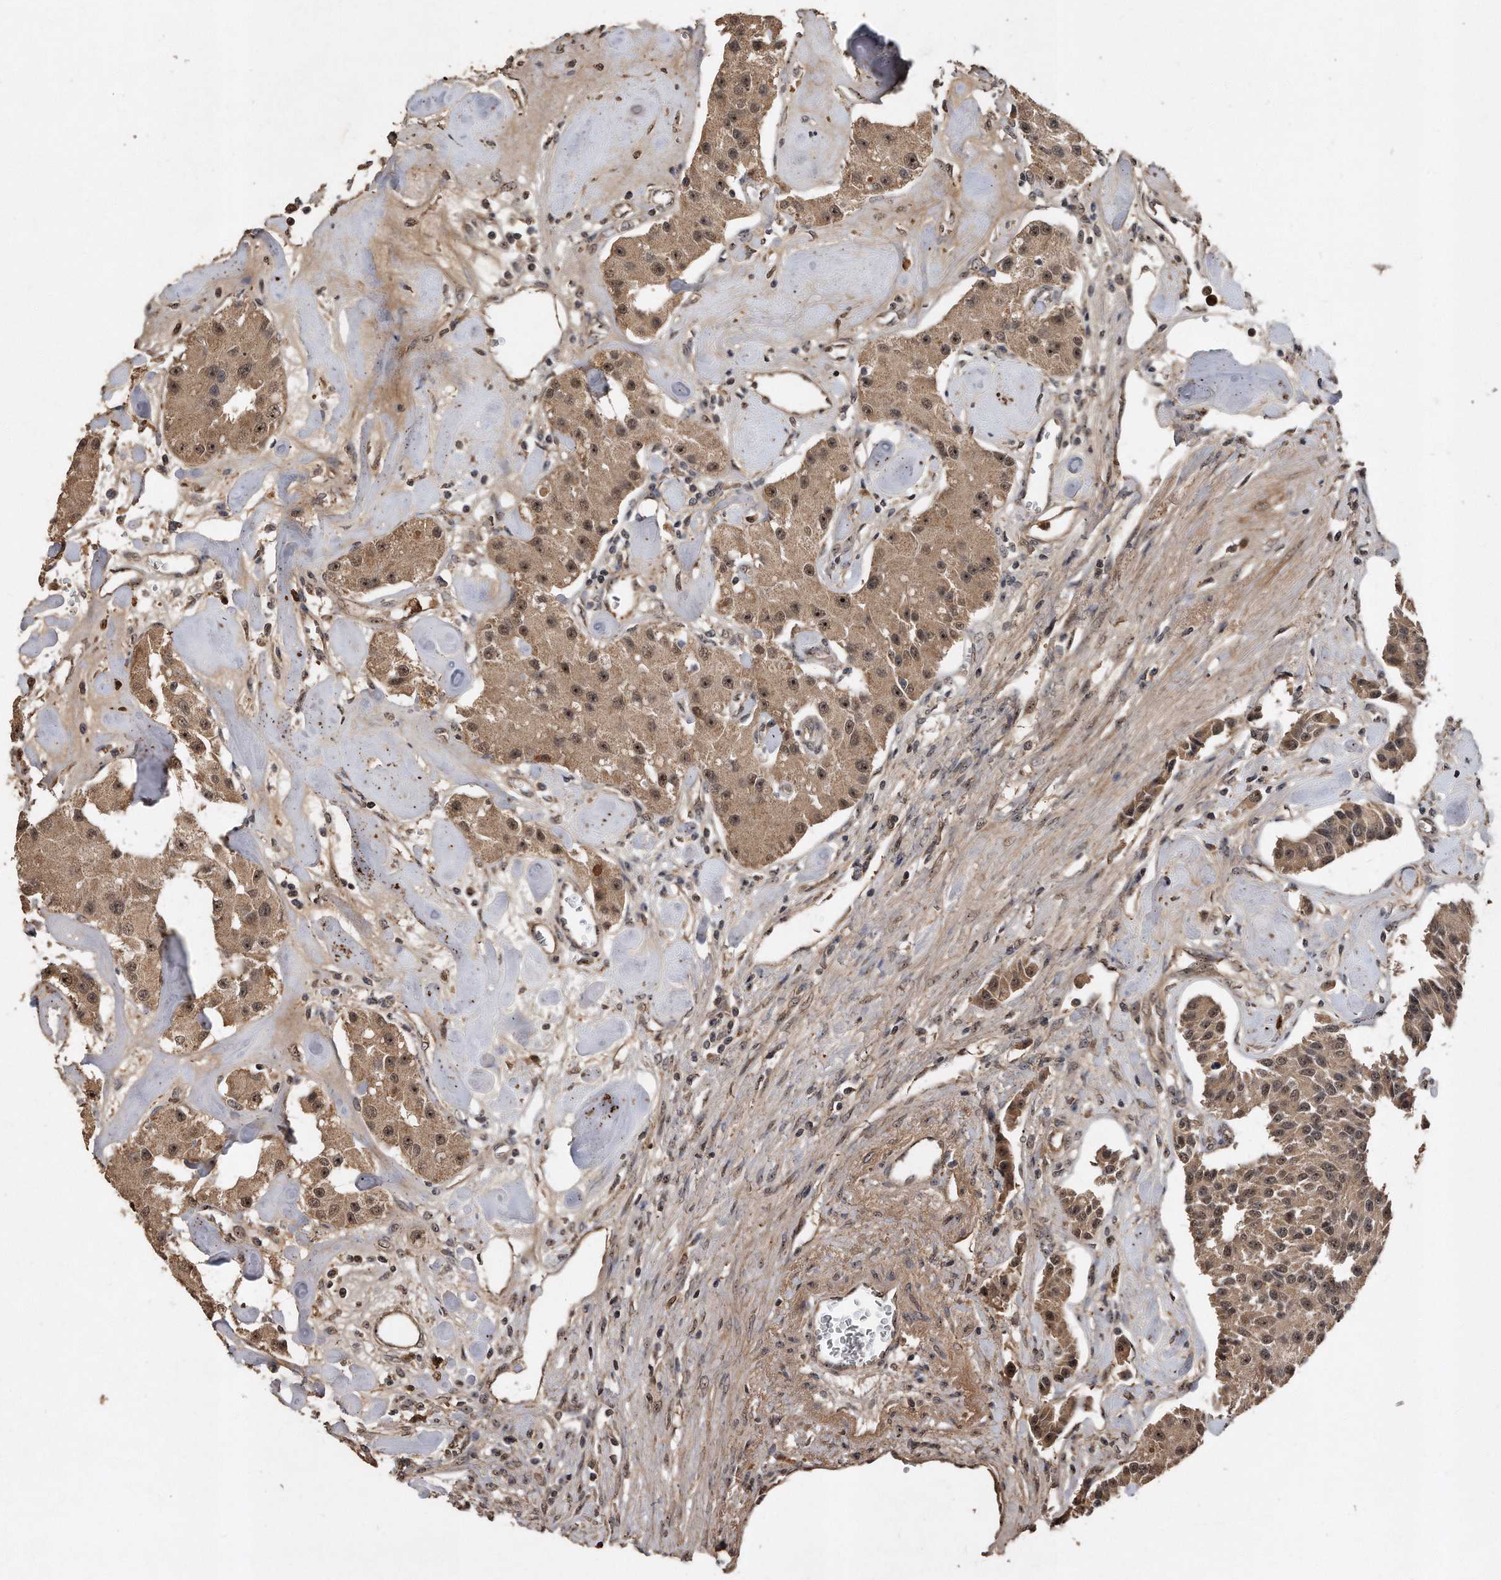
{"staining": {"intensity": "moderate", "quantity": ">75%", "location": "cytoplasmic/membranous,nuclear"}, "tissue": "carcinoid", "cell_type": "Tumor cells", "image_type": "cancer", "snomed": [{"axis": "morphology", "description": "Carcinoid, malignant, NOS"}, {"axis": "topography", "description": "Pancreas"}], "caption": "Tumor cells display medium levels of moderate cytoplasmic/membranous and nuclear staining in approximately >75% of cells in human carcinoid. Ihc stains the protein of interest in brown and the nuclei are stained blue.", "gene": "PELO", "patient": {"sex": "male", "age": 41}}